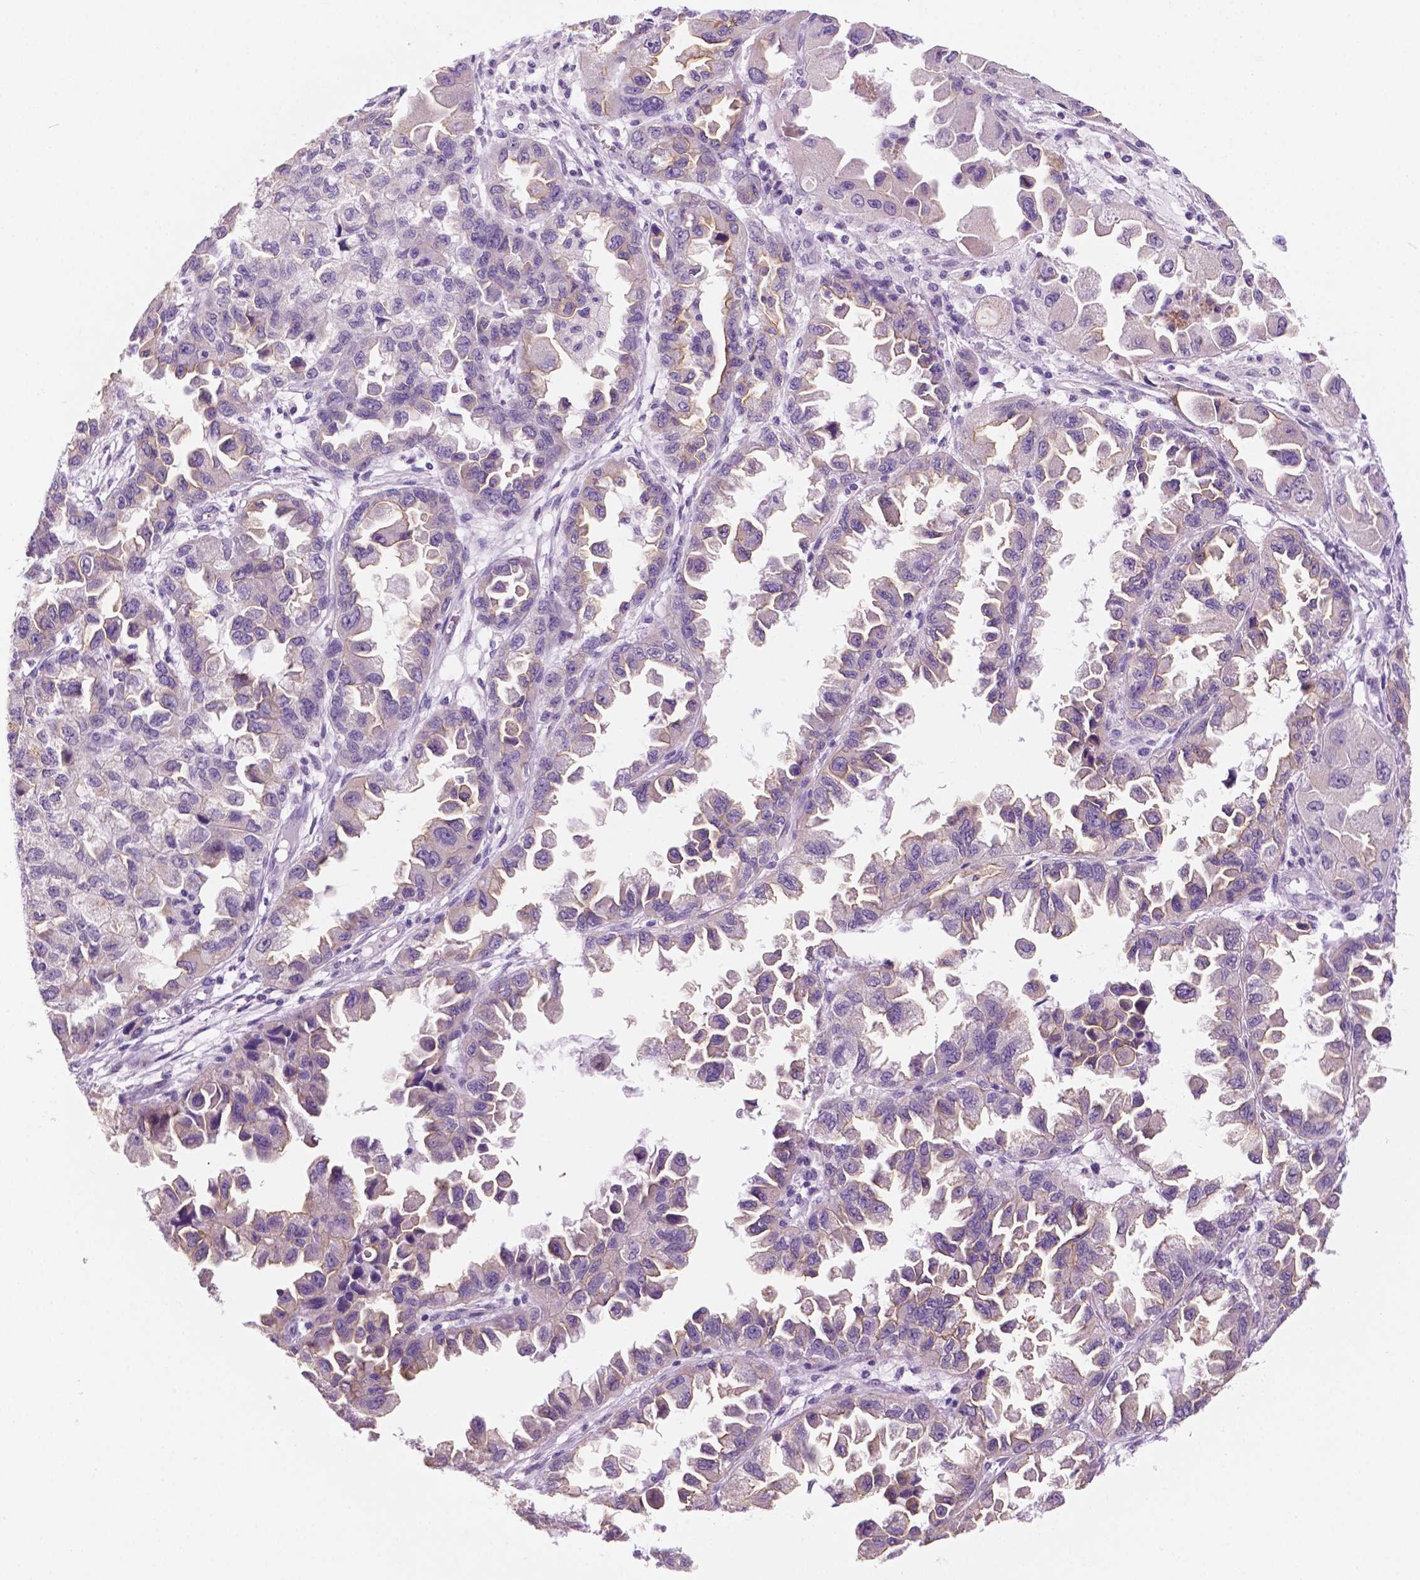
{"staining": {"intensity": "negative", "quantity": "none", "location": "none"}, "tissue": "ovarian cancer", "cell_type": "Tumor cells", "image_type": "cancer", "snomed": [{"axis": "morphology", "description": "Cystadenocarcinoma, serous, NOS"}, {"axis": "topography", "description": "Ovary"}], "caption": "An immunohistochemistry (IHC) photomicrograph of ovarian cancer (serous cystadenocarcinoma) is shown. There is no staining in tumor cells of ovarian cancer (serous cystadenocarcinoma).", "gene": "PPL", "patient": {"sex": "female", "age": 84}}